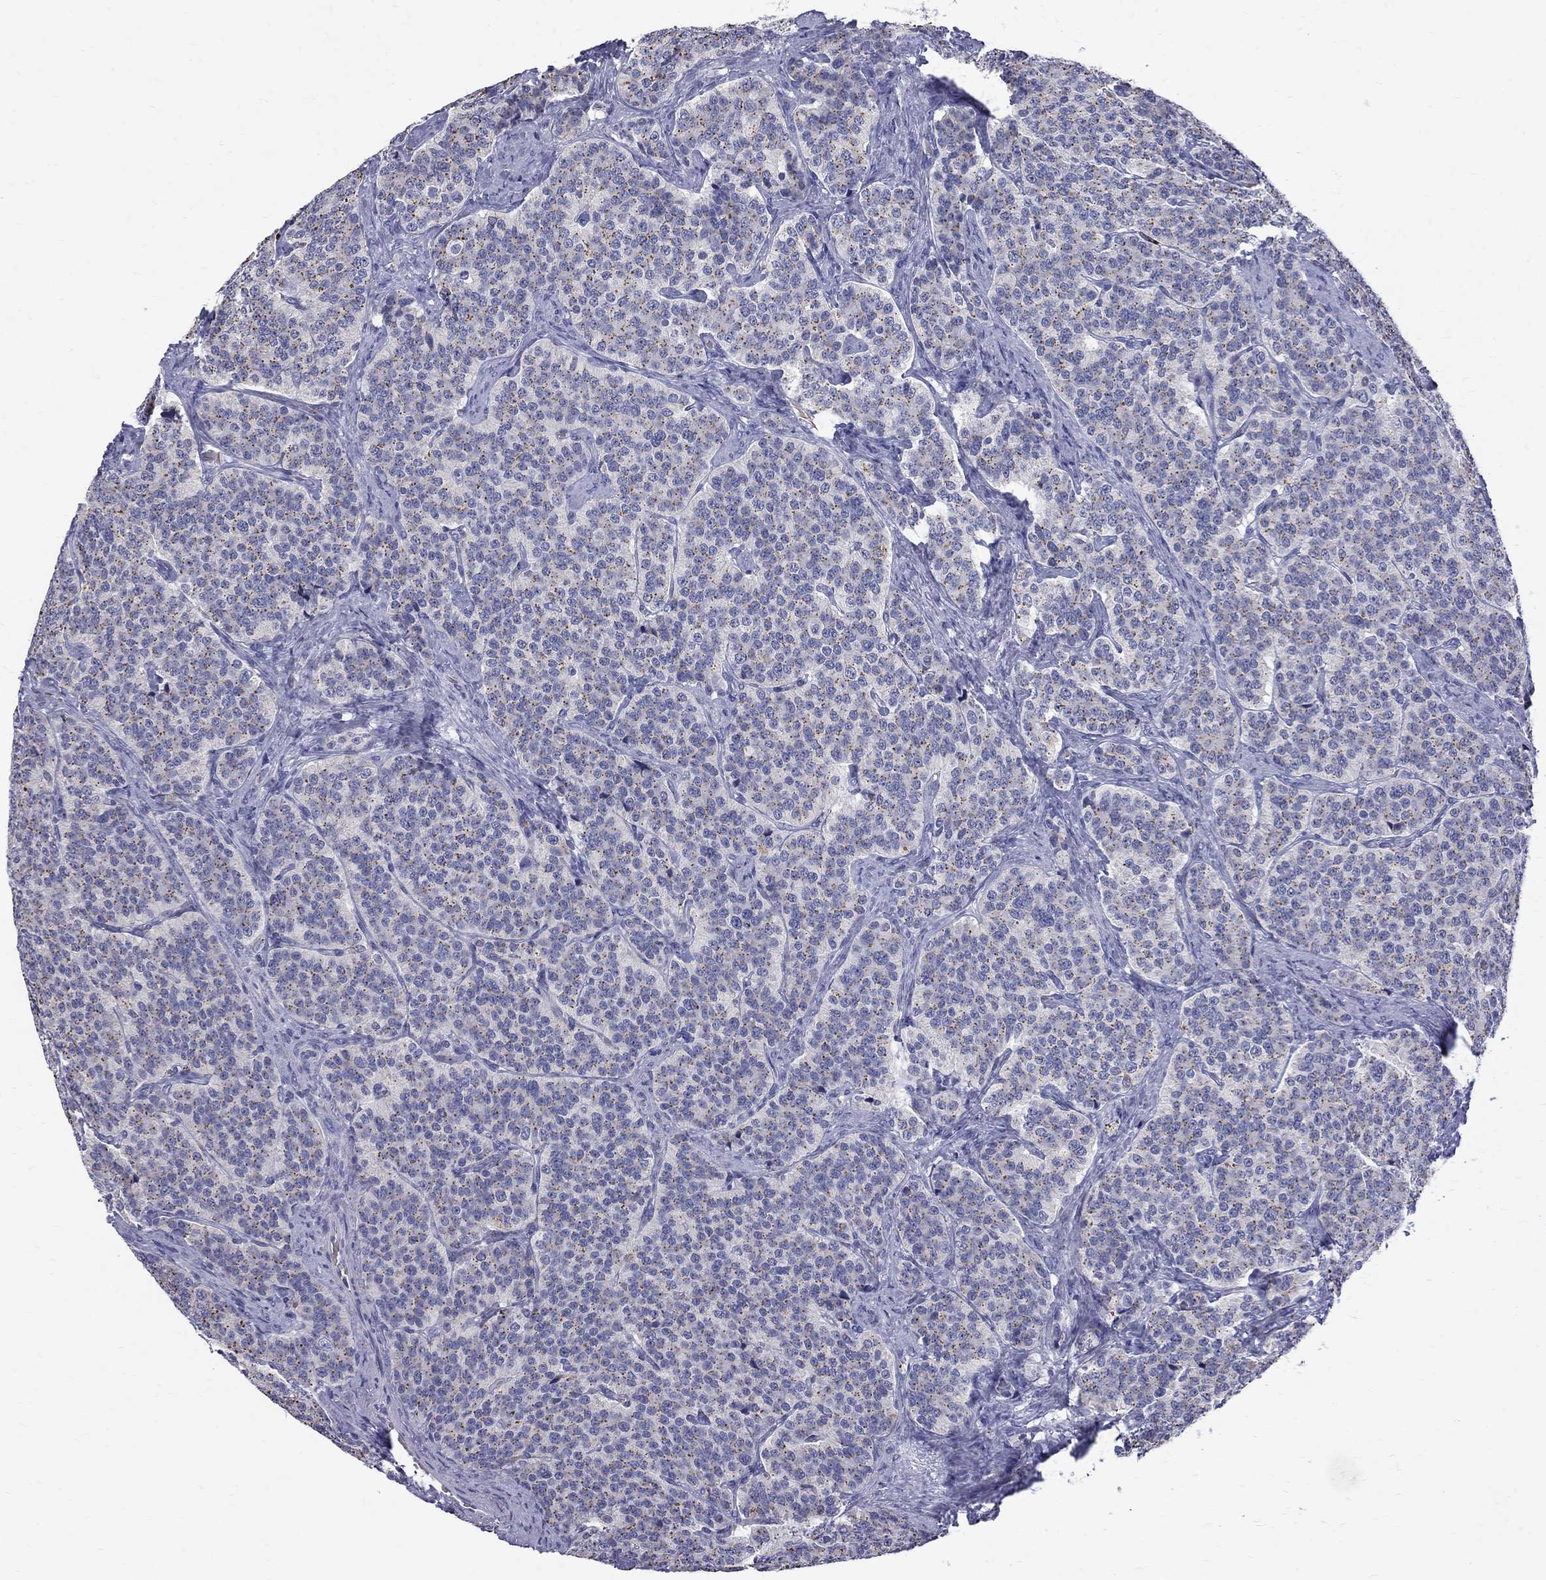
{"staining": {"intensity": "moderate", "quantity": "25%-75%", "location": "cytoplasmic/membranous"}, "tissue": "carcinoid", "cell_type": "Tumor cells", "image_type": "cancer", "snomed": [{"axis": "morphology", "description": "Carcinoid, malignant, NOS"}, {"axis": "topography", "description": "Small intestine"}], "caption": "Carcinoid (malignant) stained with IHC displays moderate cytoplasmic/membranous expression in about 25%-75% of tumor cells.", "gene": "AGER", "patient": {"sex": "female", "age": 58}}